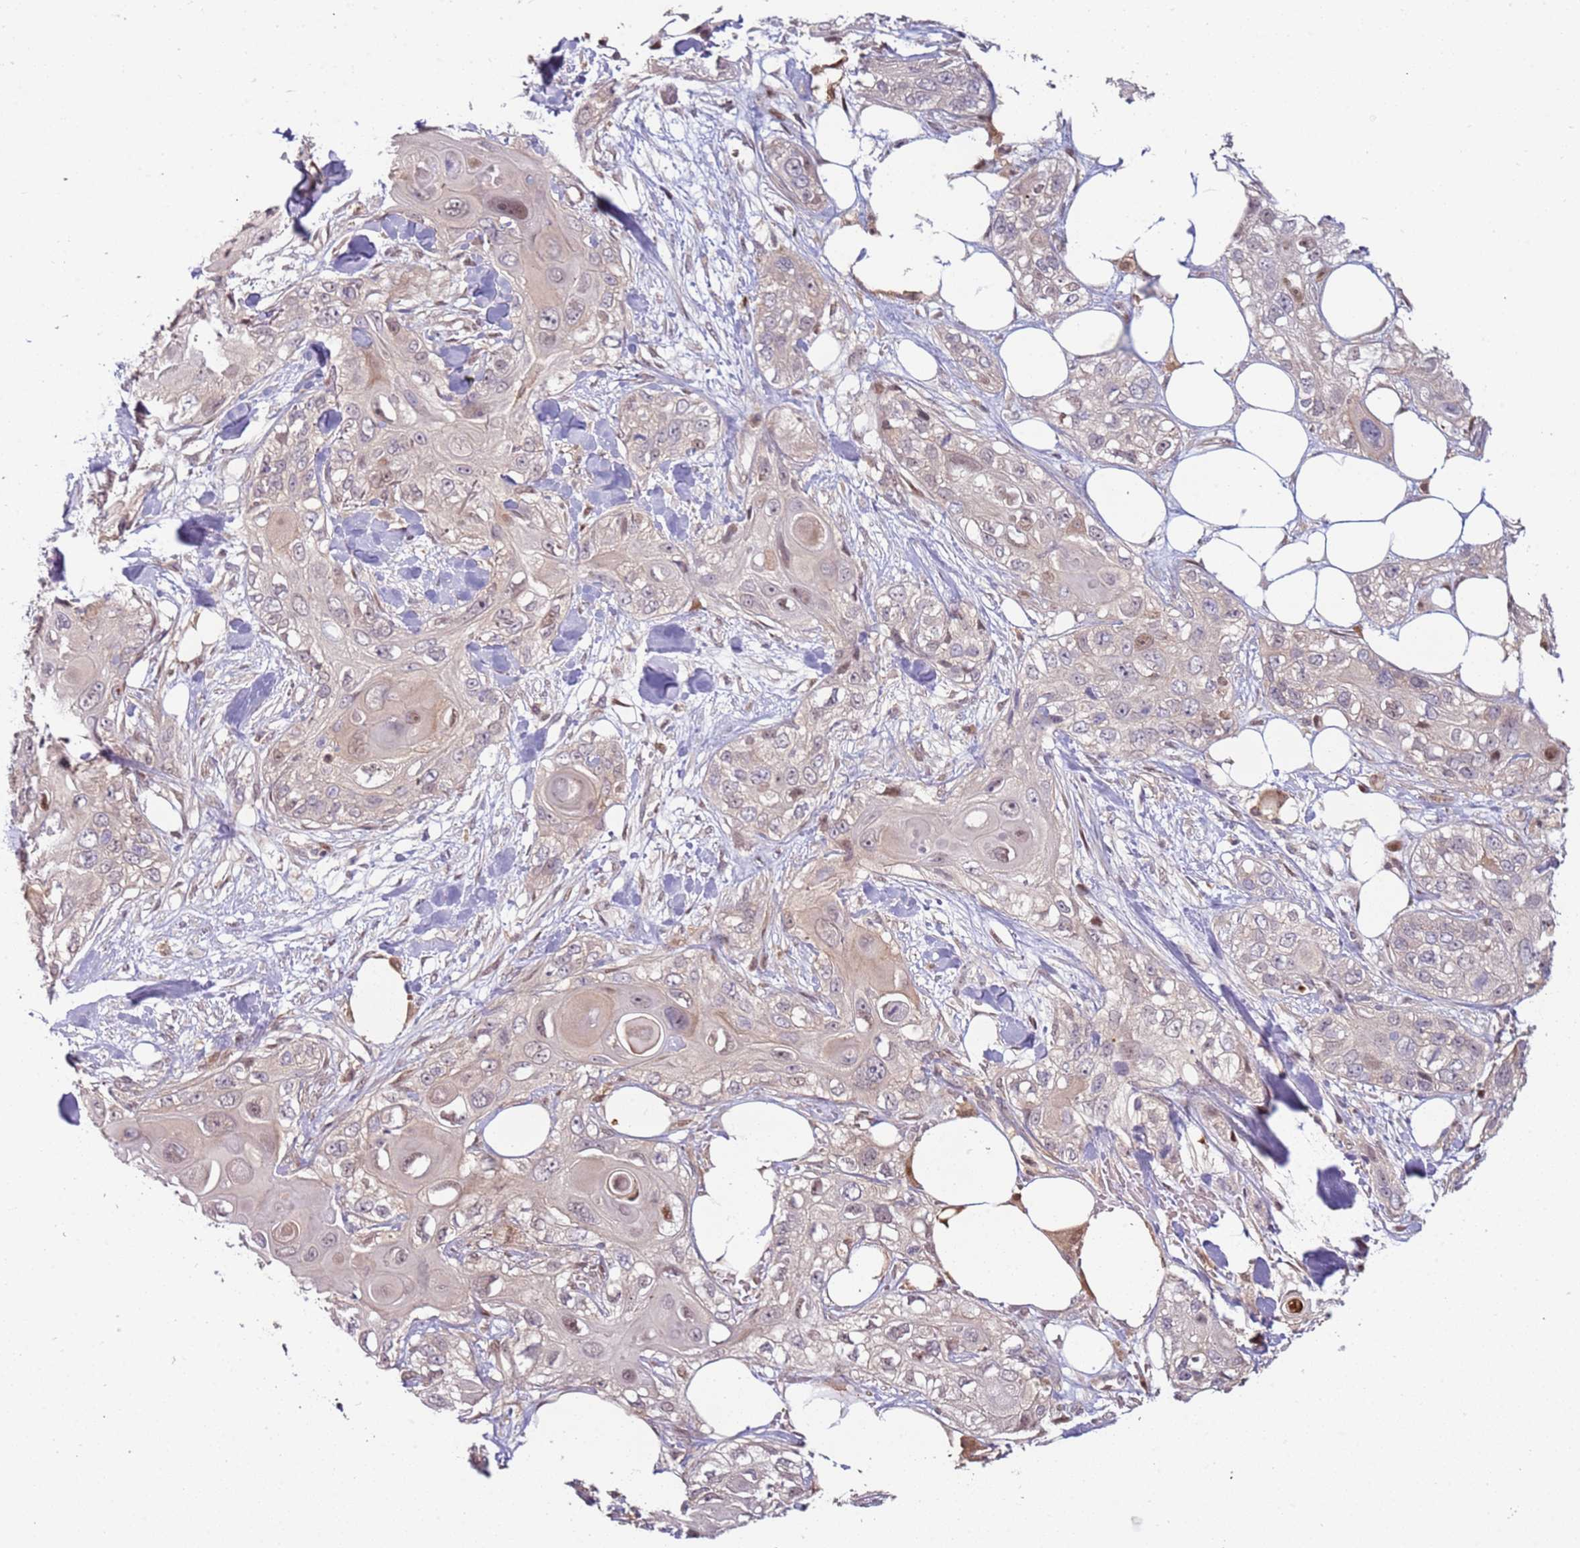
{"staining": {"intensity": "weak", "quantity": "25%-75%", "location": "nuclear"}, "tissue": "skin cancer", "cell_type": "Tumor cells", "image_type": "cancer", "snomed": [{"axis": "morphology", "description": "Normal tissue, NOS"}, {"axis": "morphology", "description": "Squamous cell carcinoma, NOS"}, {"axis": "topography", "description": "Skin"}], "caption": "This is a micrograph of immunohistochemistry (IHC) staining of skin squamous cell carcinoma, which shows weak staining in the nuclear of tumor cells.", "gene": "GSTO2", "patient": {"sex": "male", "age": 72}}